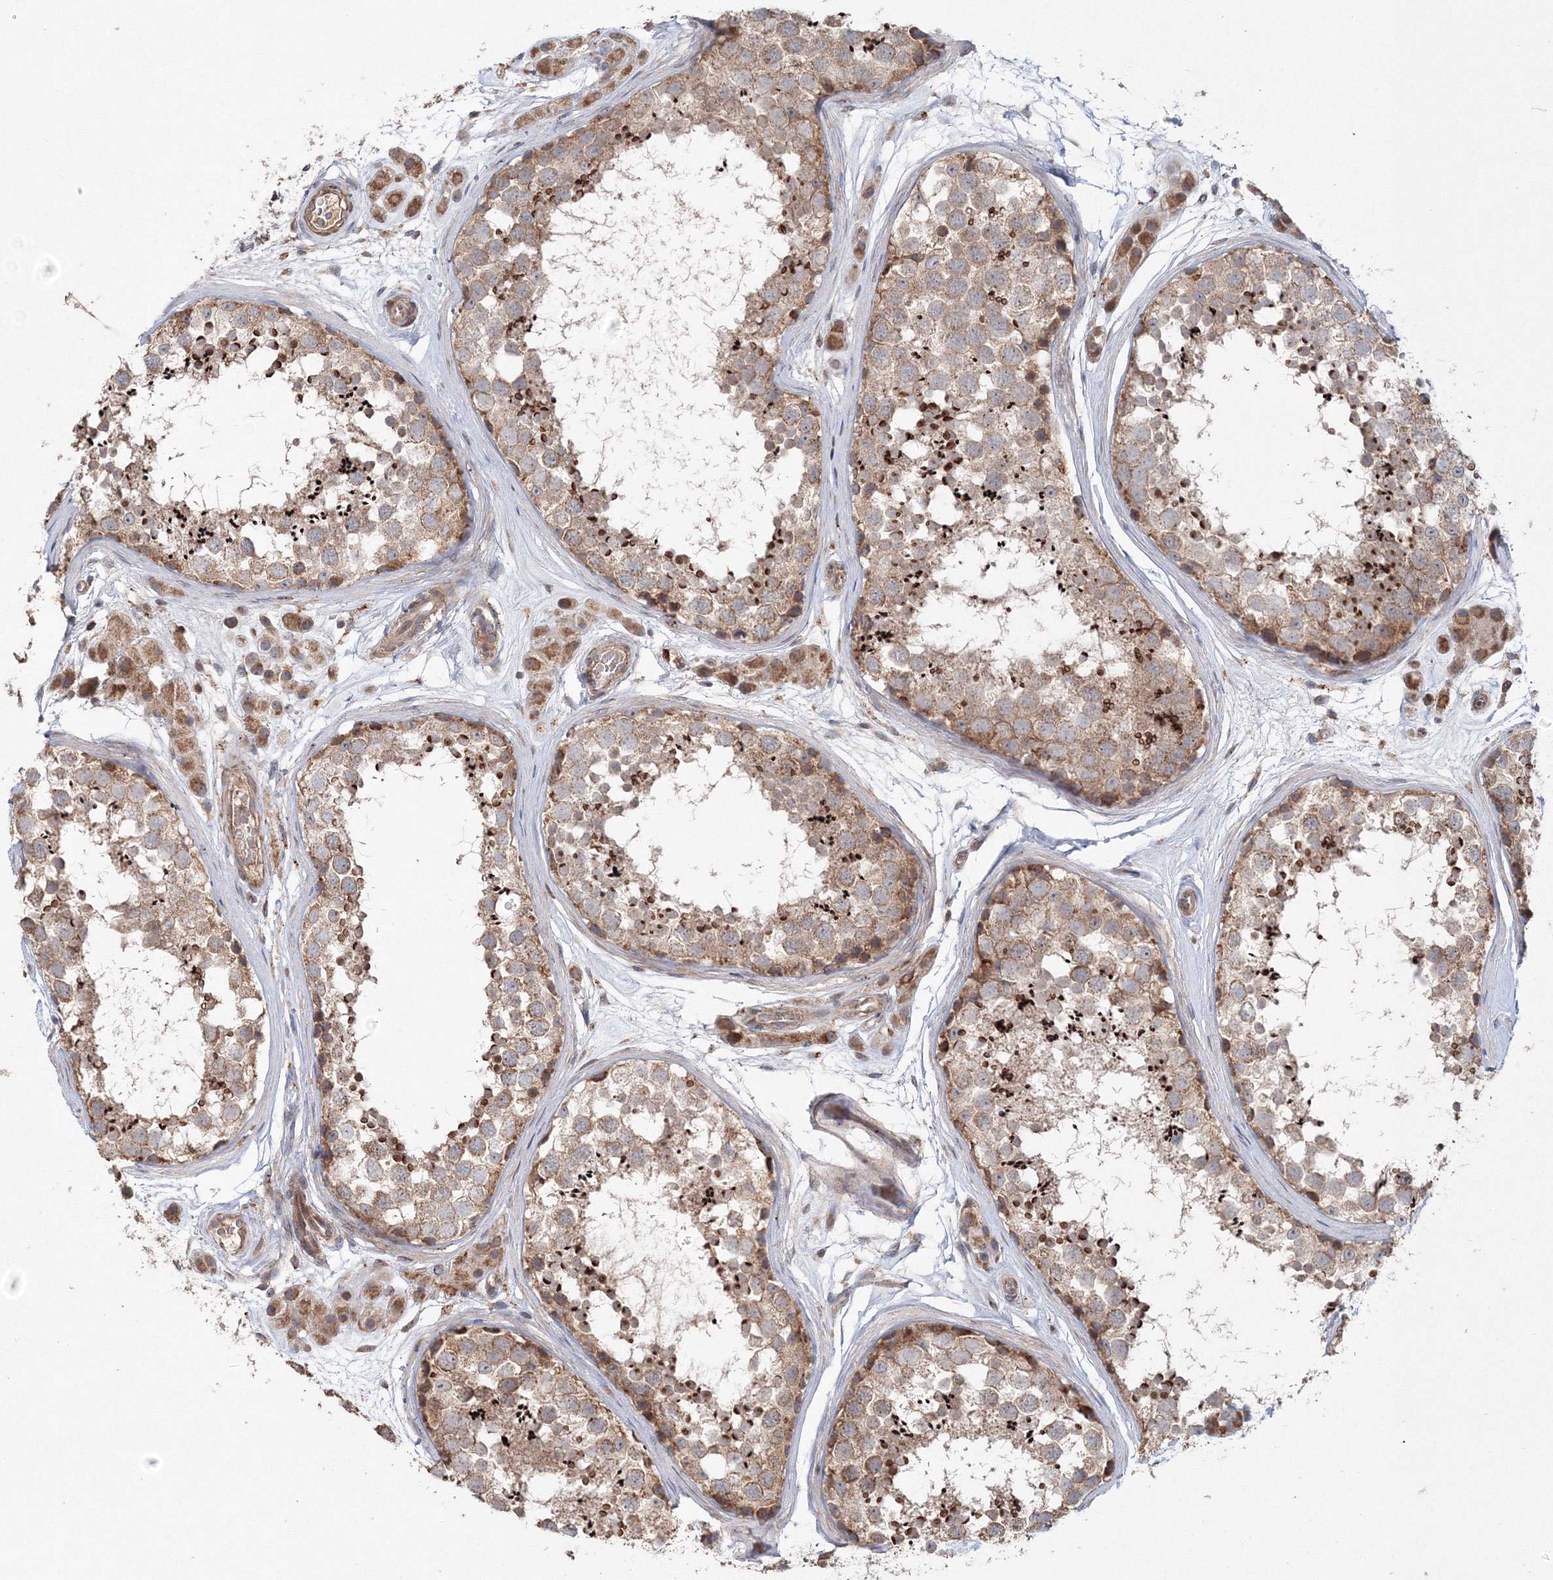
{"staining": {"intensity": "strong", "quantity": "25%-75%", "location": "cytoplasmic/membranous"}, "tissue": "testis", "cell_type": "Cells in seminiferous ducts", "image_type": "normal", "snomed": [{"axis": "morphology", "description": "Normal tissue, NOS"}, {"axis": "topography", "description": "Testis"}], "caption": "Immunohistochemical staining of normal human testis demonstrates high levels of strong cytoplasmic/membranous positivity in approximately 25%-75% of cells in seminiferous ducts.", "gene": "NOA1", "patient": {"sex": "male", "age": 56}}